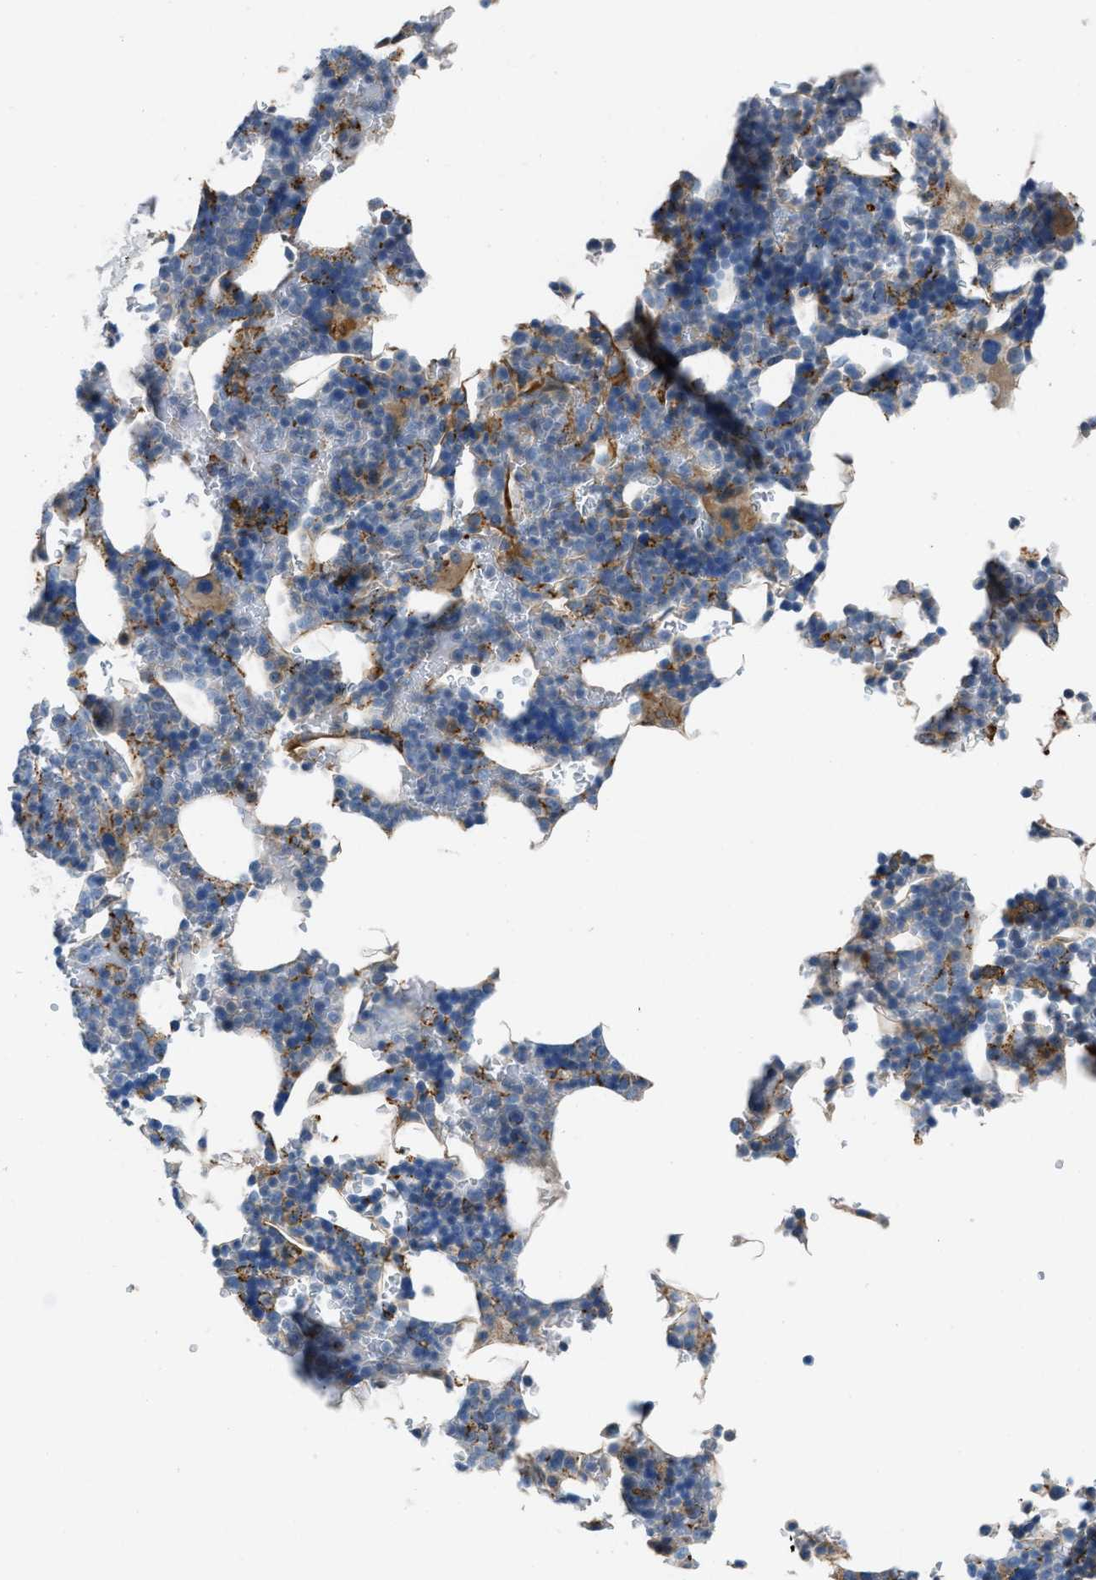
{"staining": {"intensity": "moderate", "quantity": "<25%", "location": "cytoplasmic/membranous"}, "tissue": "bone marrow", "cell_type": "Hematopoietic cells", "image_type": "normal", "snomed": [{"axis": "morphology", "description": "Normal tissue, NOS"}, {"axis": "topography", "description": "Bone marrow"}], "caption": "There is low levels of moderate cytoplasmic/membranous positivity in hematopoietic cells of normal bone marrow, as demonstrated by immunohistochemical staining (brown color).", "gene": "GGCX", "patient": {"sex": "female", "age": 81}}